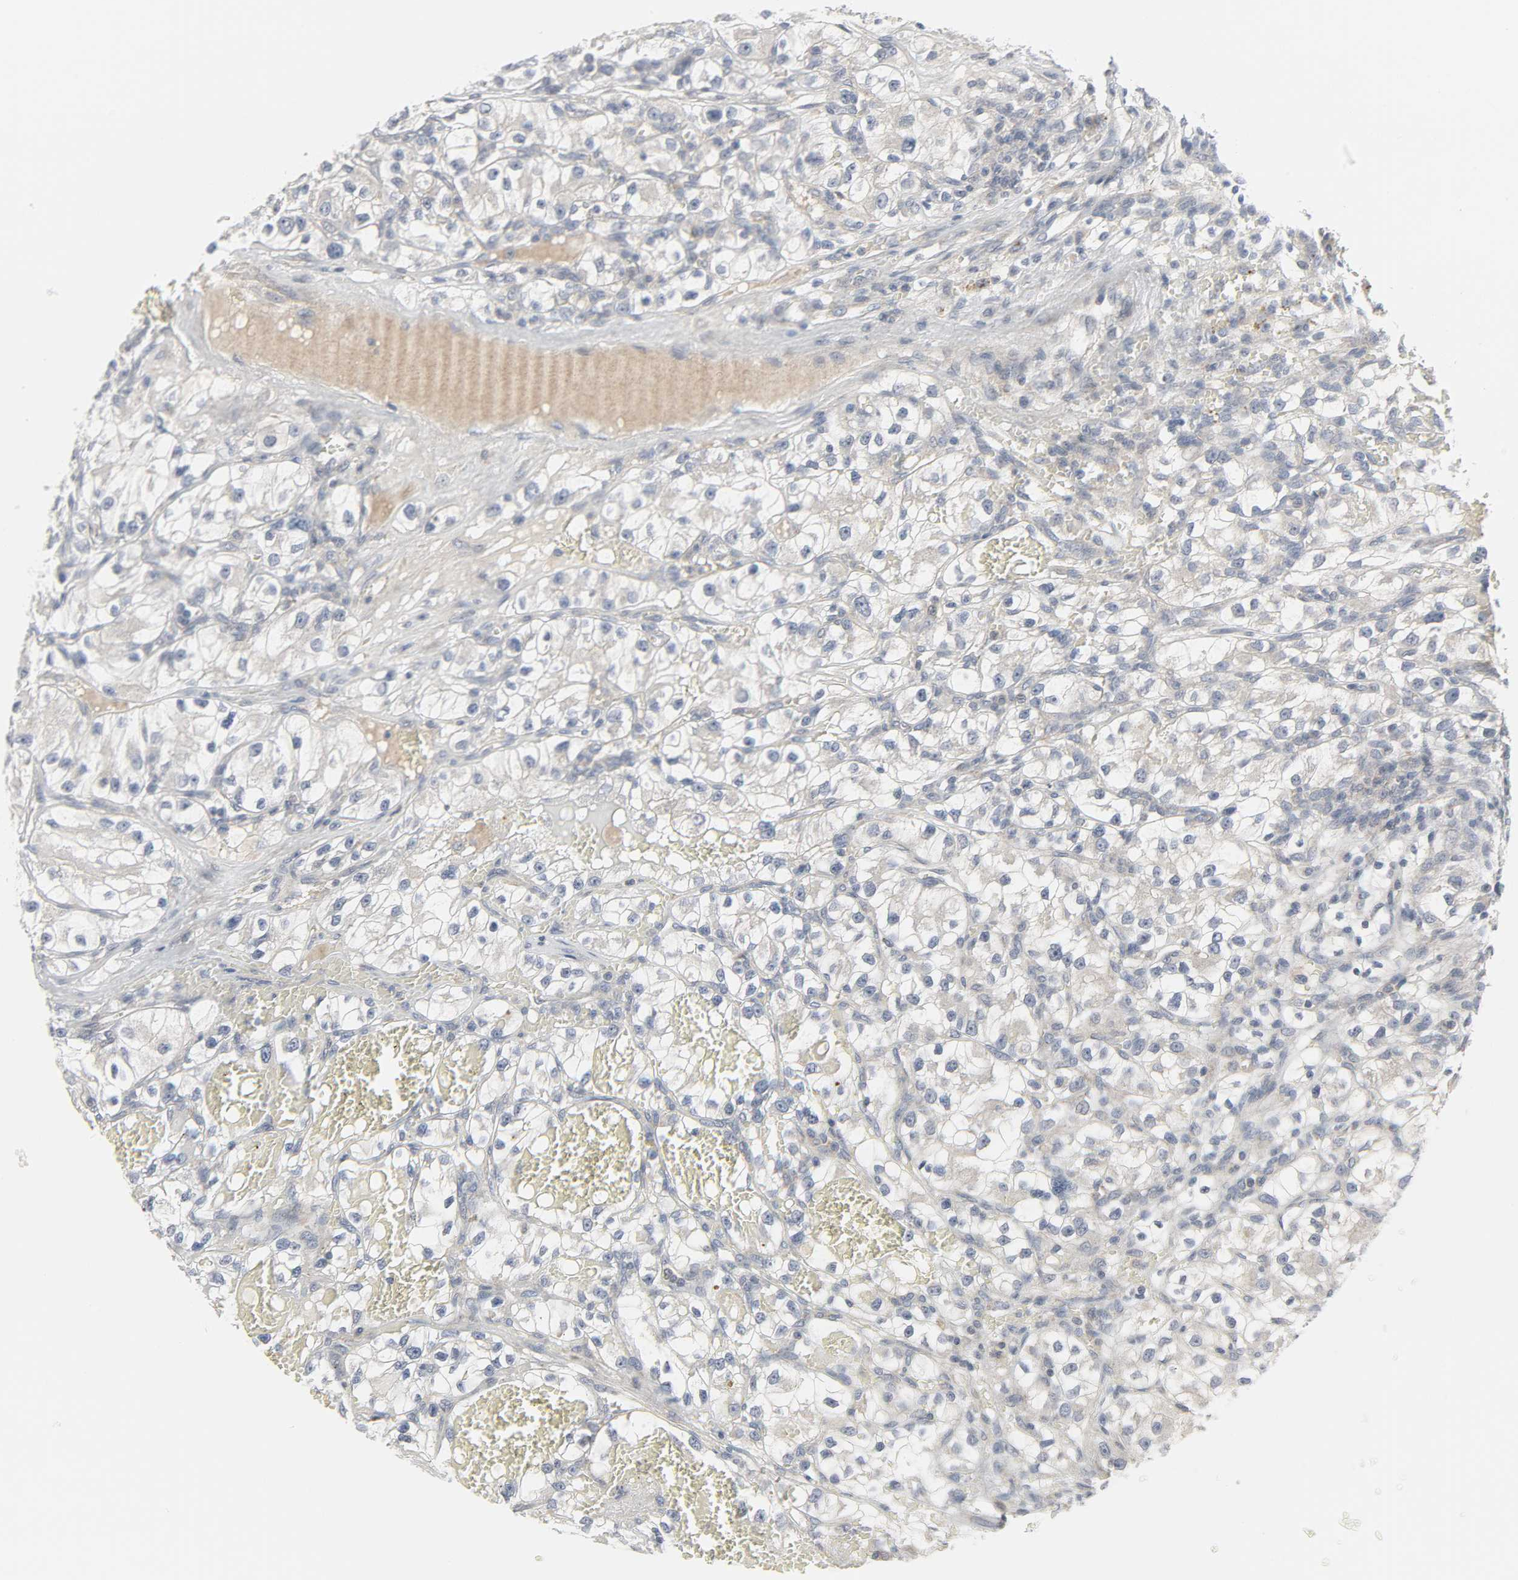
{"staining": {"intensity": "weak", "quantity": "25%-75%", "location": "cytoplasmic/membranous"}, "tissue": "renal cancer", "cell_type": "Tumor cells", "image_type": "cancer", "snomed": [{"axis": "morphology", "description": "Adenocarcinoma, NOS"}, {"axis": "topography", "description": "Kidney"}], "caption": "Immunohistochemical staining of human renal cancer exhibits low levels of weak cytoplasmic/membranous expression in about 25%-75% of tumor cells.", "gene": "CLIP1", "patient": {"sex": "female", "age": 57}}